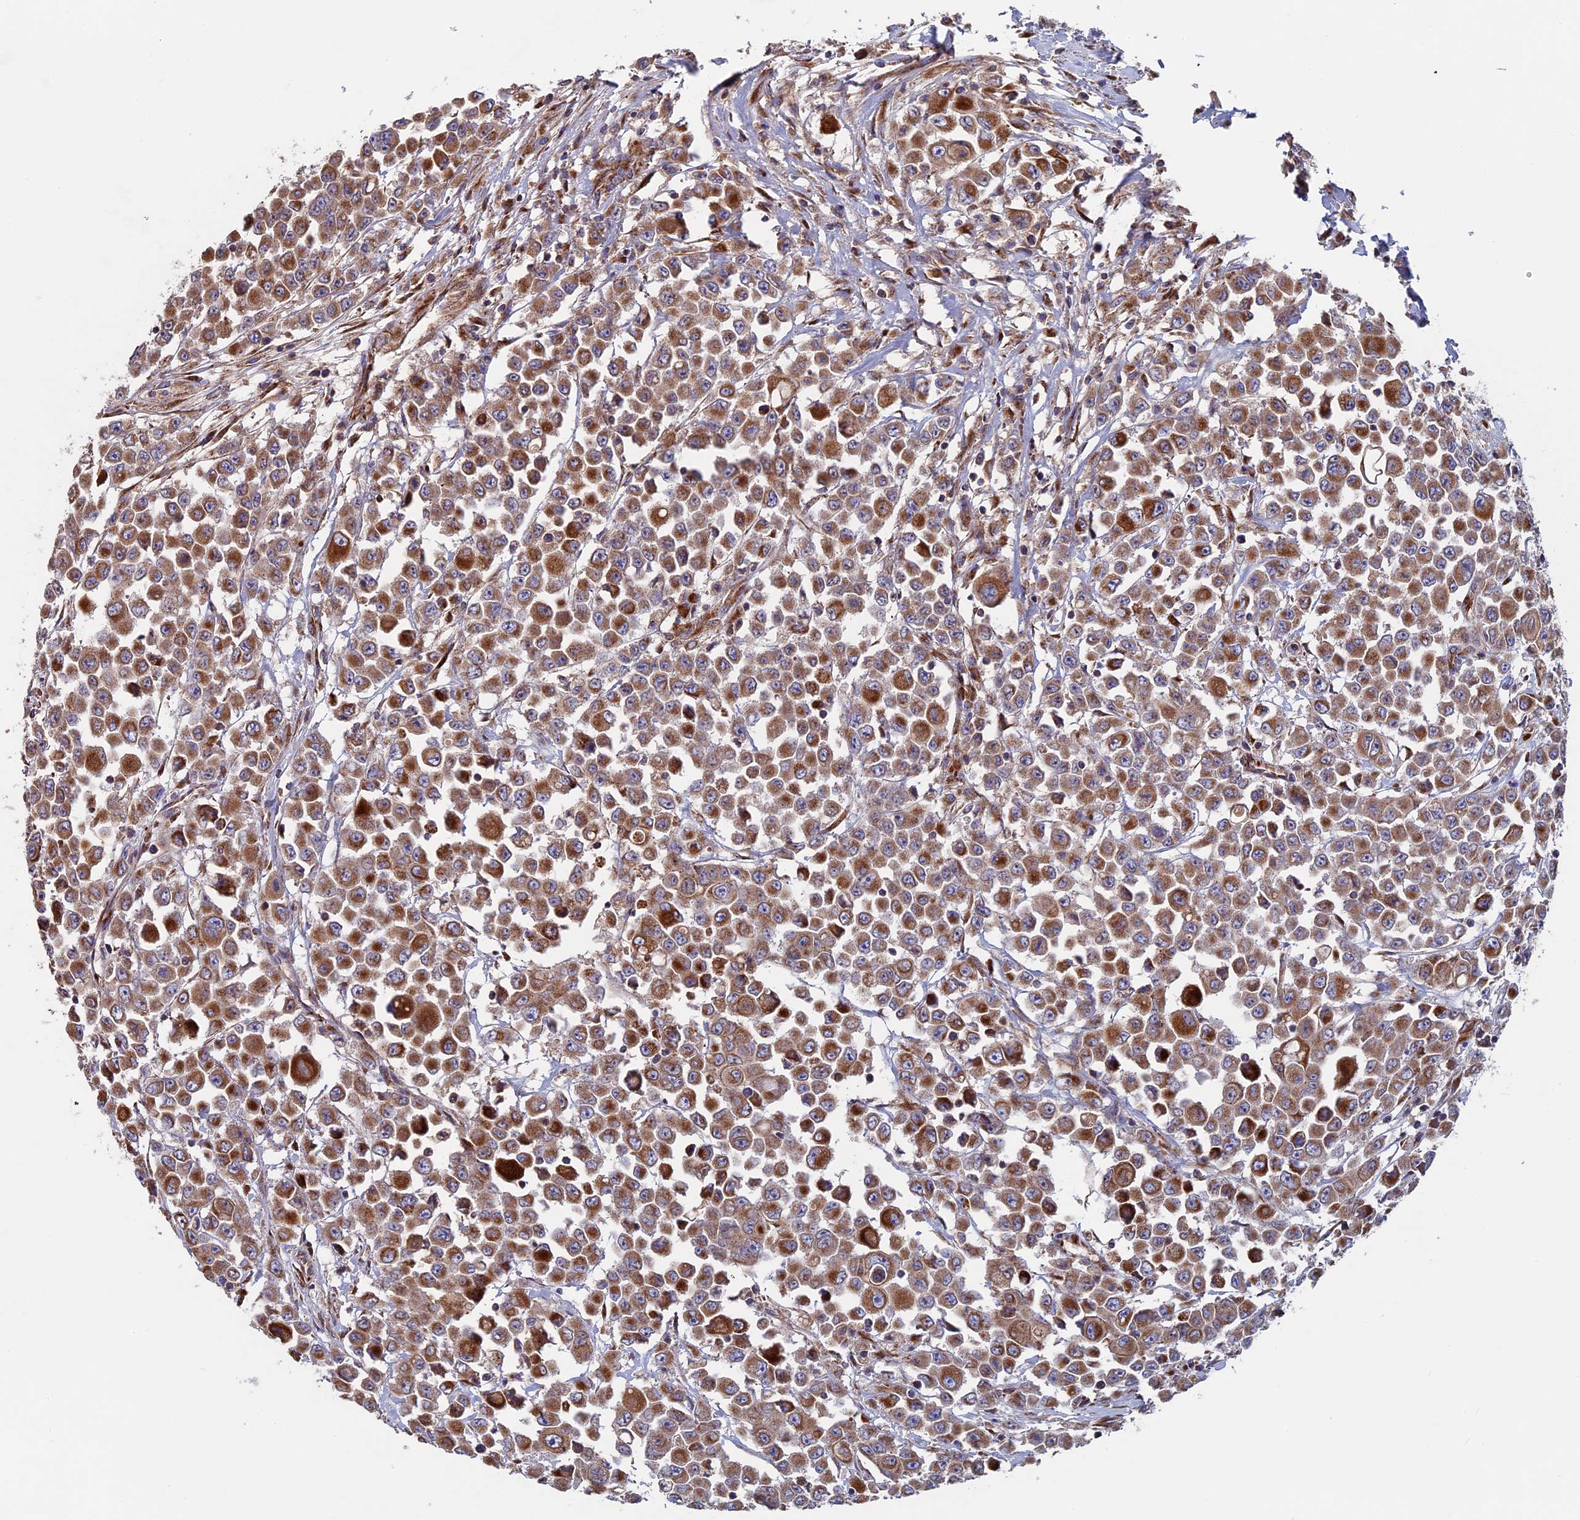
{"staining": {"intensity": "strong", "quantity": ">75%", "location": "cytoplasmic/membranous"}, "tissue": "colorectal cancer", "cell_type": "Tumor cells", "image_type": "cancer", "snomed": [{"axis": "morphology", "description": "Adenocarcinoma, NOS"}, {"axis": "topography", "description": "Colon"}], "caption": "Immunohistochemistry (IHC) image of neoplastic tissue: human colorectal cancer (adenocarcinoma) stained using IHC displays high levels of strong protein expression localized specifically in the cytoplasmic/membranous of tumor cells, appearing as a cytoplasmic/membranous brown color.", "gene": "SLC15A5", "patient": {"sex": "male", "age": 51}}